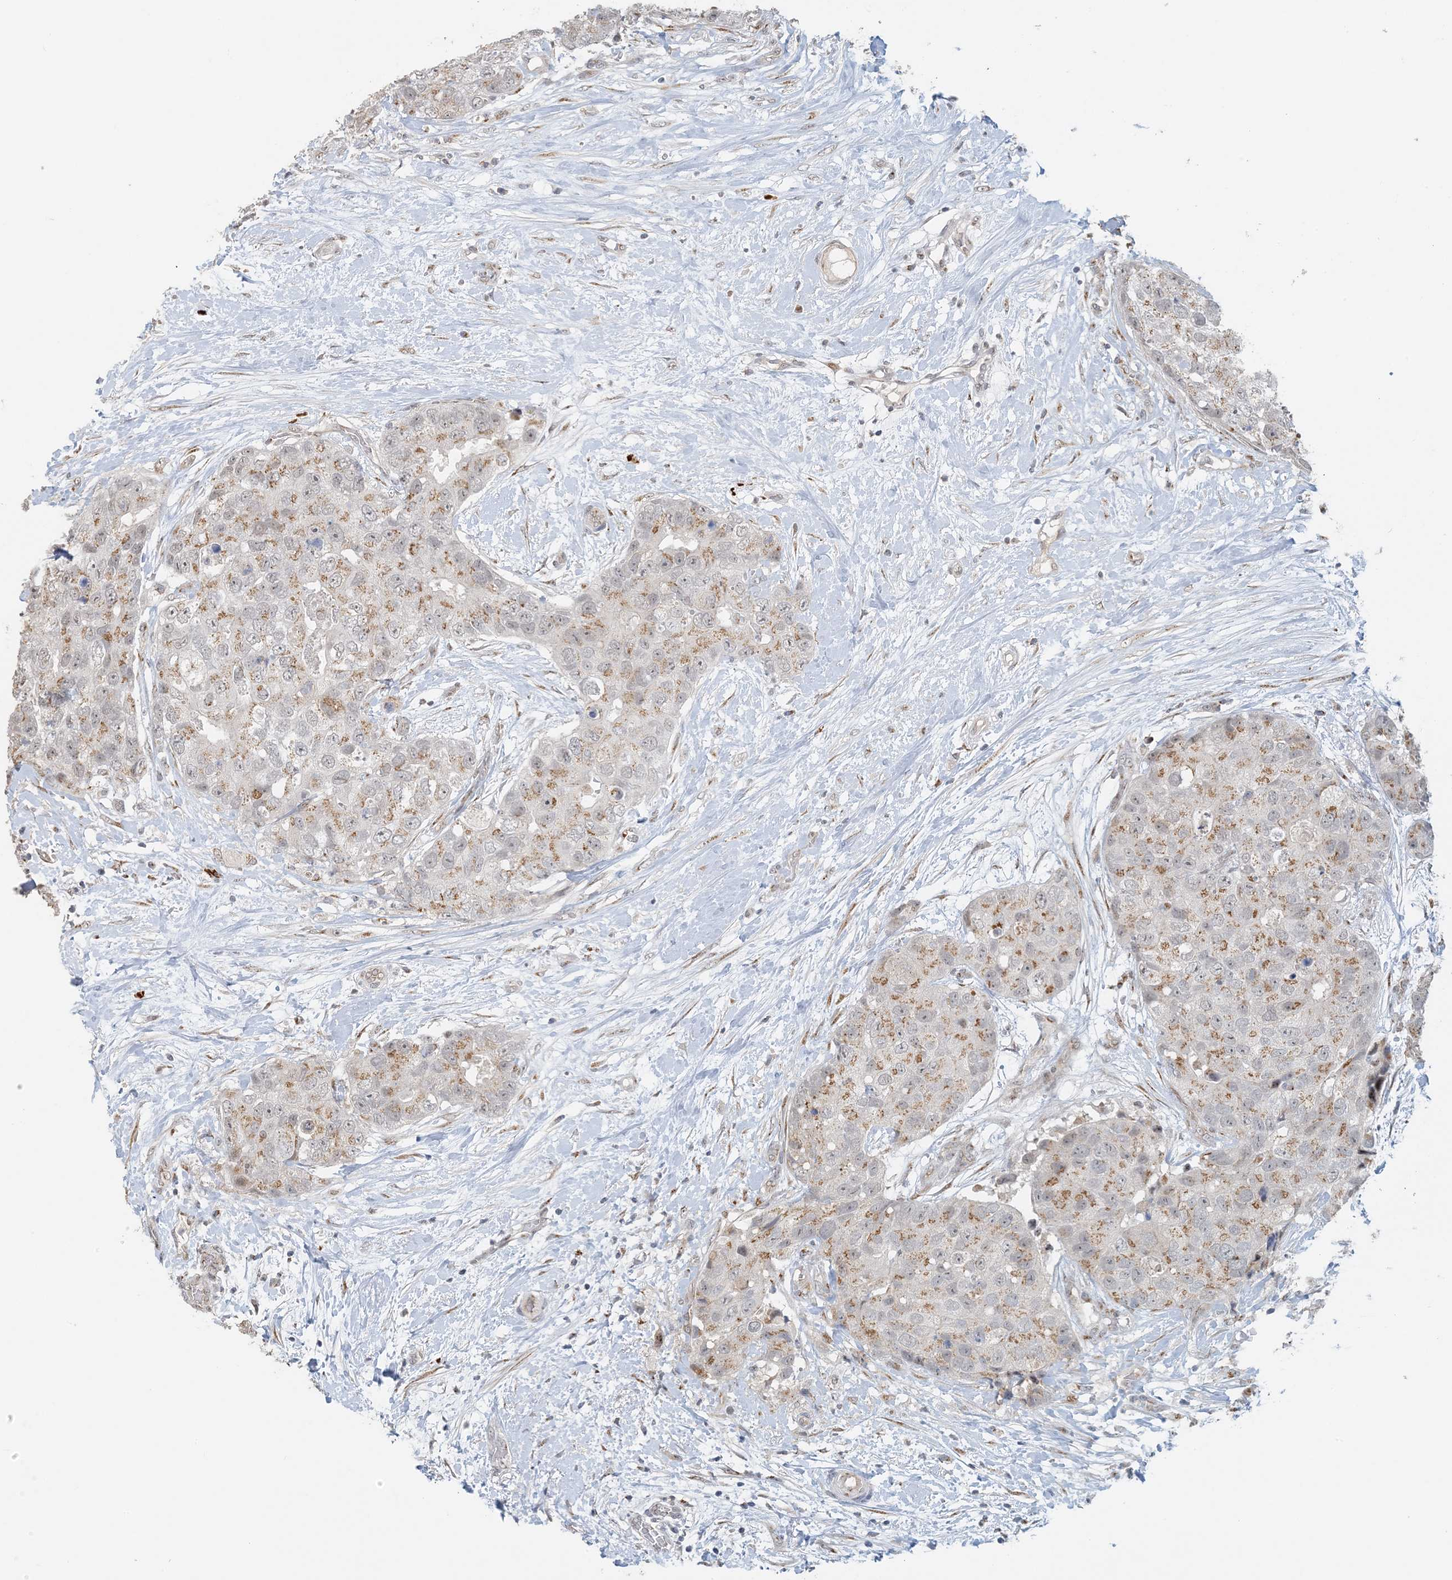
{"staining": {"intensity": "moderate", "quantity": "25%-75%", "location": "cytoplasmic/membranous"}, "tissue": "breast cancer", "cell_type": "Tumor cells", "image_type": "cancer", "snomed": [{"axis": "morphology", "description": "Duct carcinoma"}, {"axis": "topography", "description": "Breast"}], "caption": "Immunohistochemistry (IHC) photomicrograph of neoplastic tissue: breast cancer stained using IHC demonstrates medium levels of moderate protein expression localized specifically in the cytoplasmic/membranous of tumor cells, appearing as a cytoplasmic/membranous brown color.", "gene": "ZCCHC4", "patient": {"sex": "female", "age": 62}}